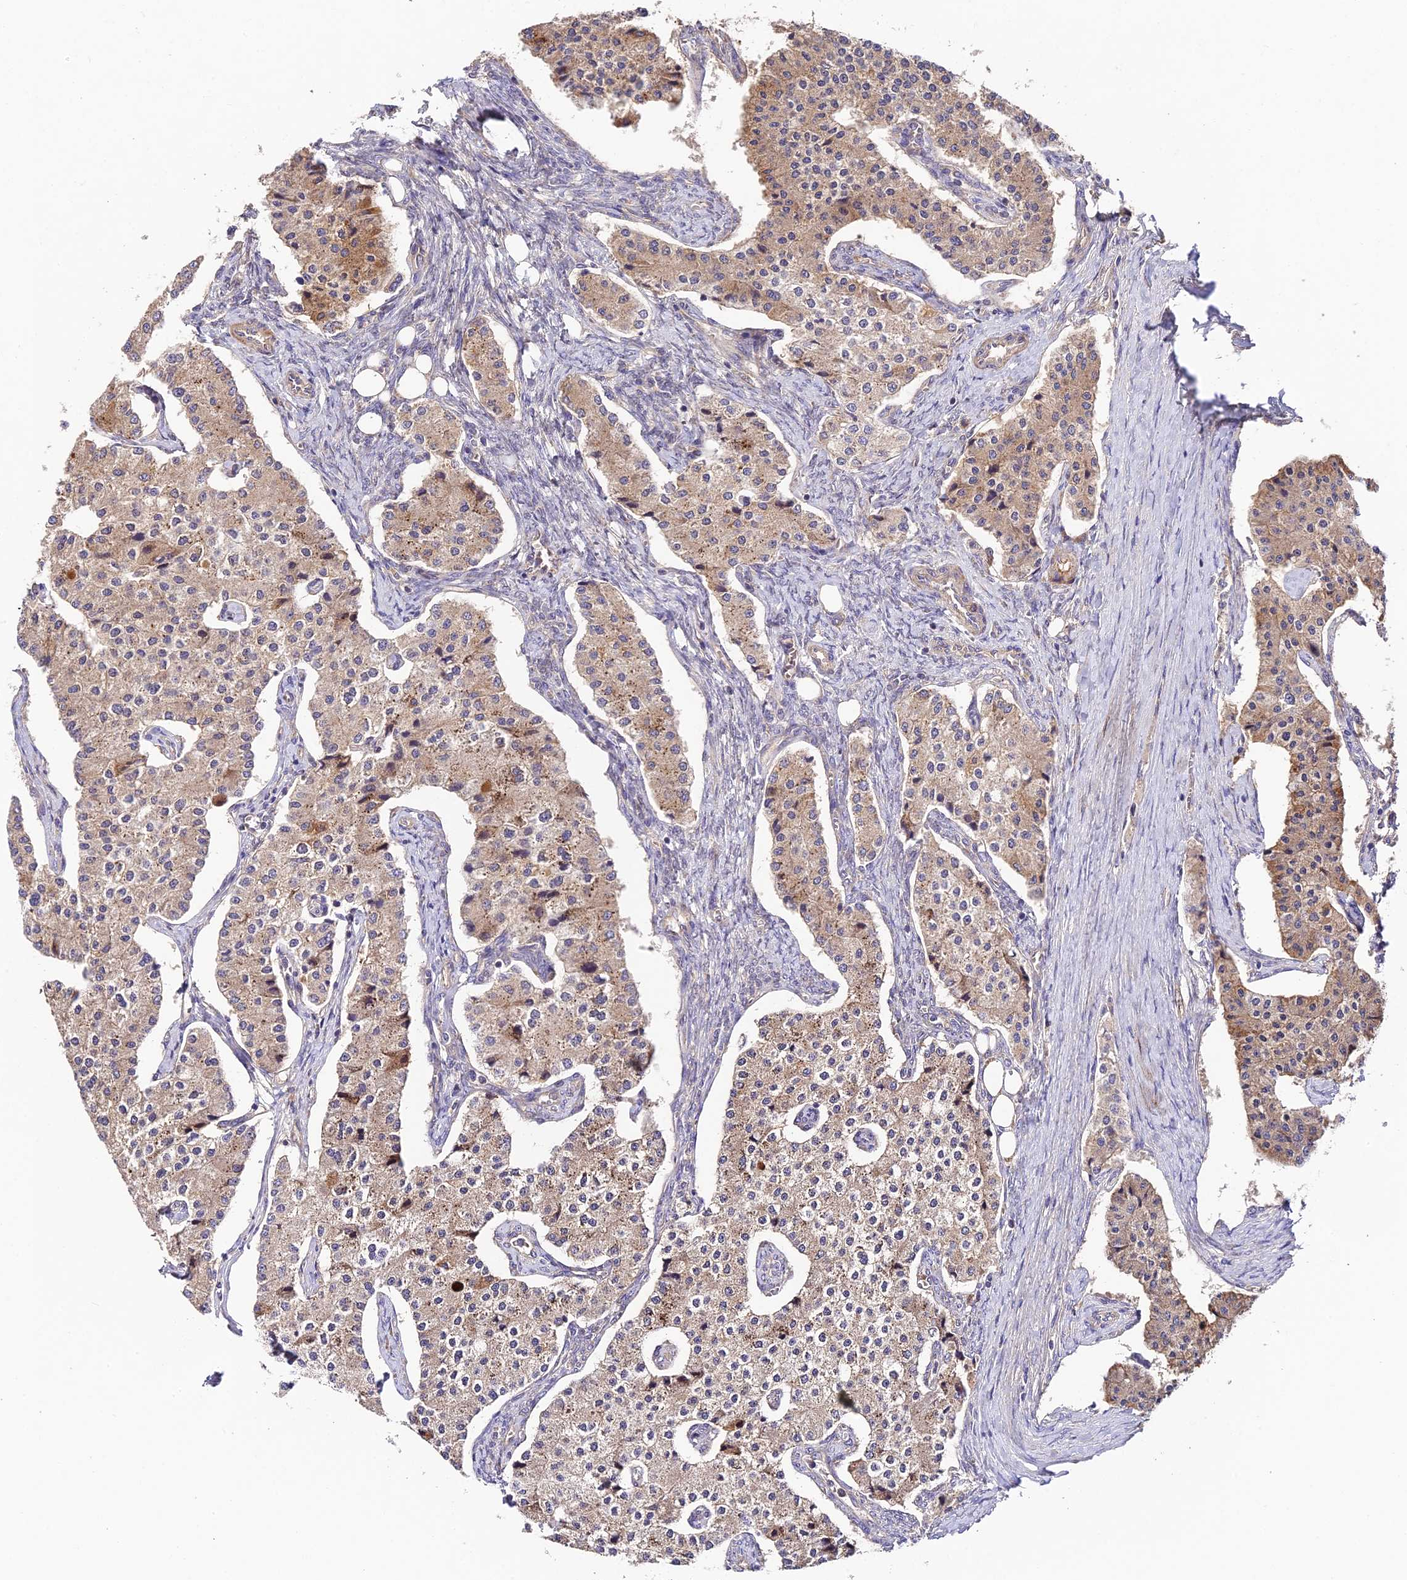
{"staining": {"intensity": "moderate", "quantity": "<25%", "location": "cytoplasmic/membranous"}, "tissue": "carcinoid", "cell_type": "Tumor cells", "image_type": "cancer", "snomed": [{"axis": "morphology", "description": "Carcinoid, malignant, NOS"}, {"axis": "topography", "description": "Colon"}], "caption": "Immunohistochemical staining of malignant carcinoid demonstrates low levels of moderate cytoplasmic/membranous protein positivity in about <25% of tumor cells.", "gene": "C3orf20", "patient": {"sex": "female", "age": 52}}